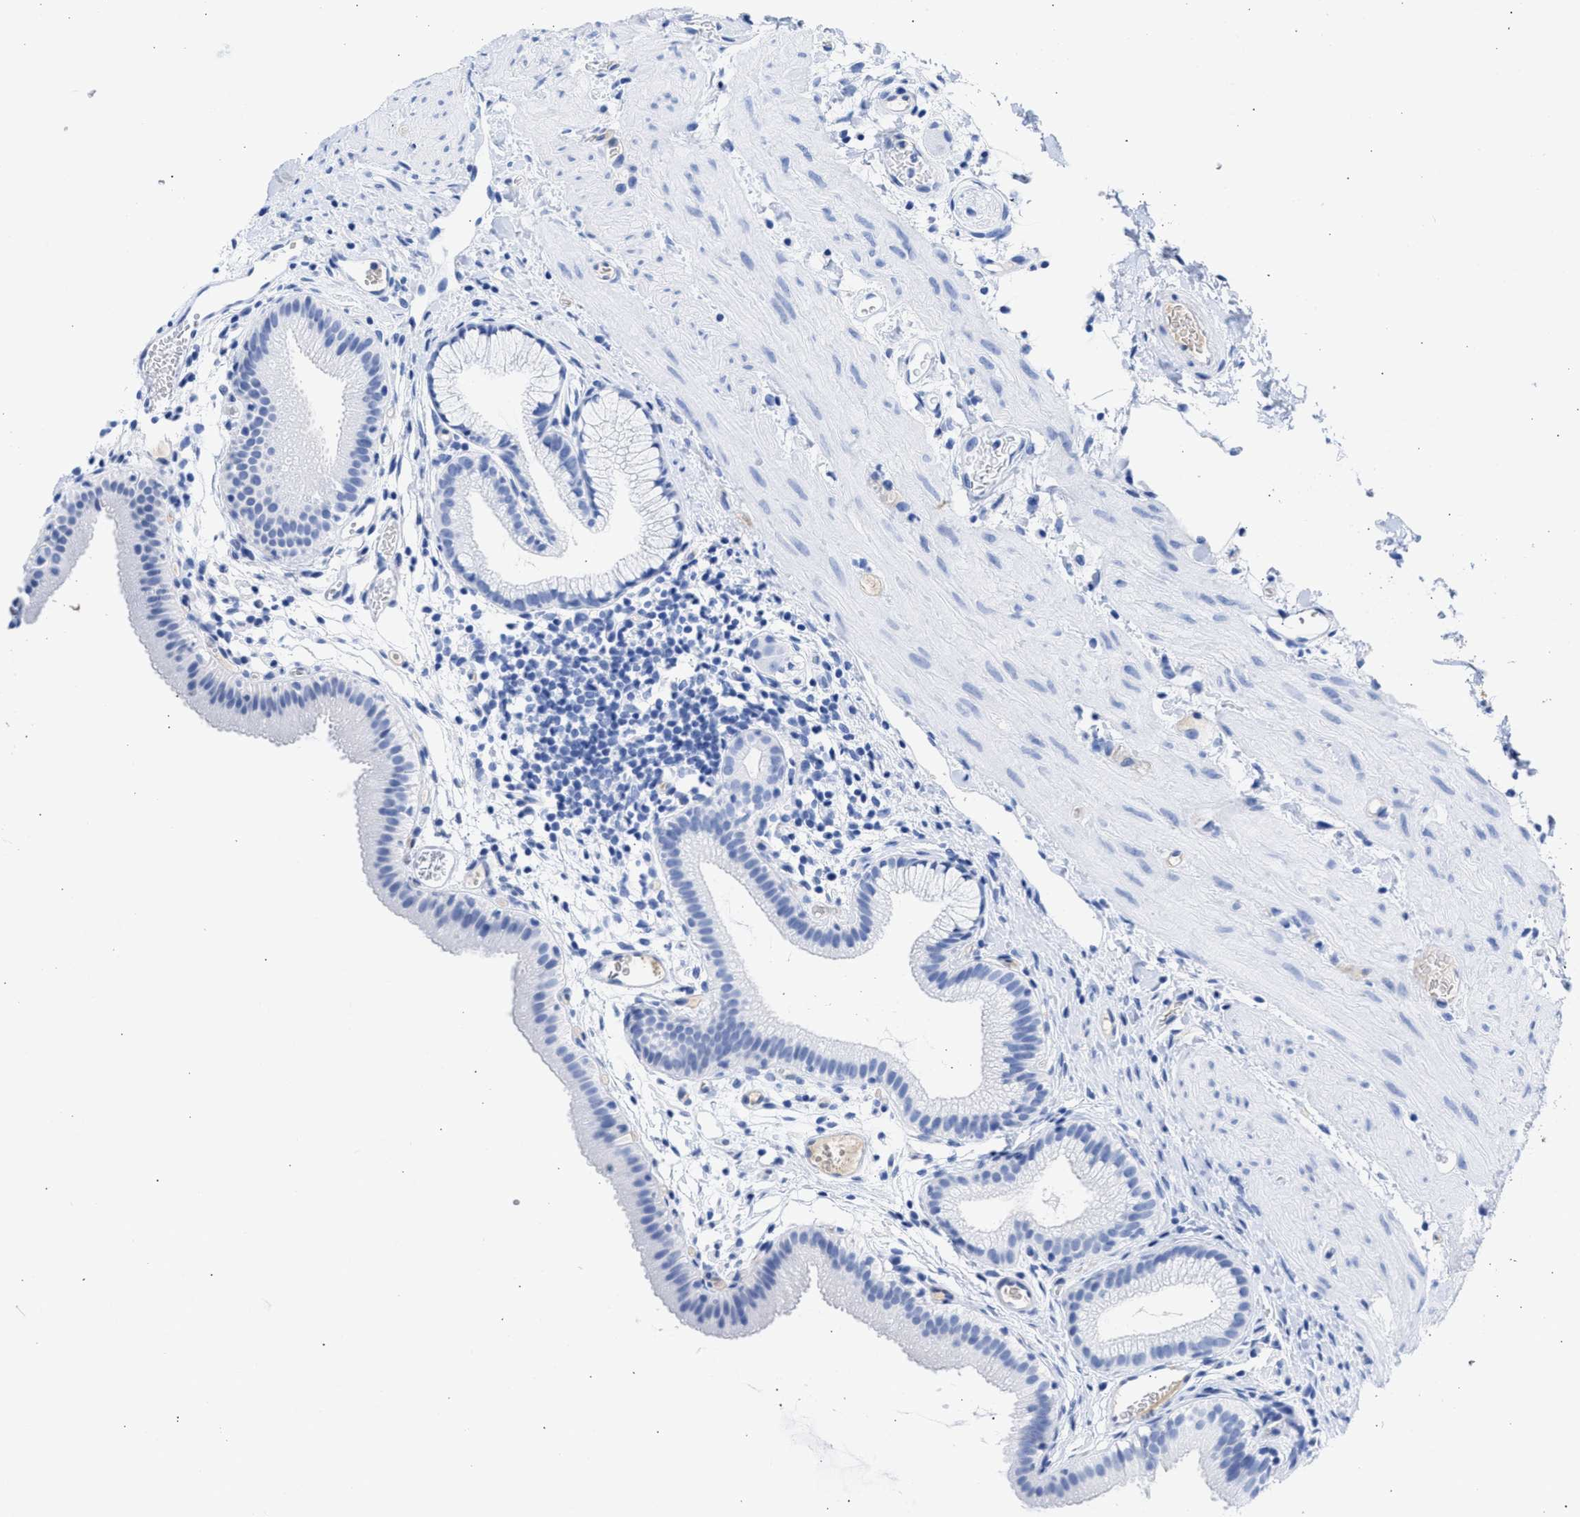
{"staining": {"intensity": "negative", "quantity": "none", "location": "none"}, "tissue": "gallbladder", "cell_type": "Glandular cells", "image_type": "normal", "snomed": [{"axis": "morphology", "description": "Normal tissue, NOS"}, {"axis": "topography", "description": "Gallbladder"}], "caption": "Benign gallbladder was stained to show a protein in brown. There is no significant positivity in glandular cells. The staining was performed using DAB to visualize the protein expression in brown, while the nuclei were stained in blue with hematoxylin (Magnification: 20x).", "gene": "RSPH1", "patient": {"sex": "female", "age": 26}}